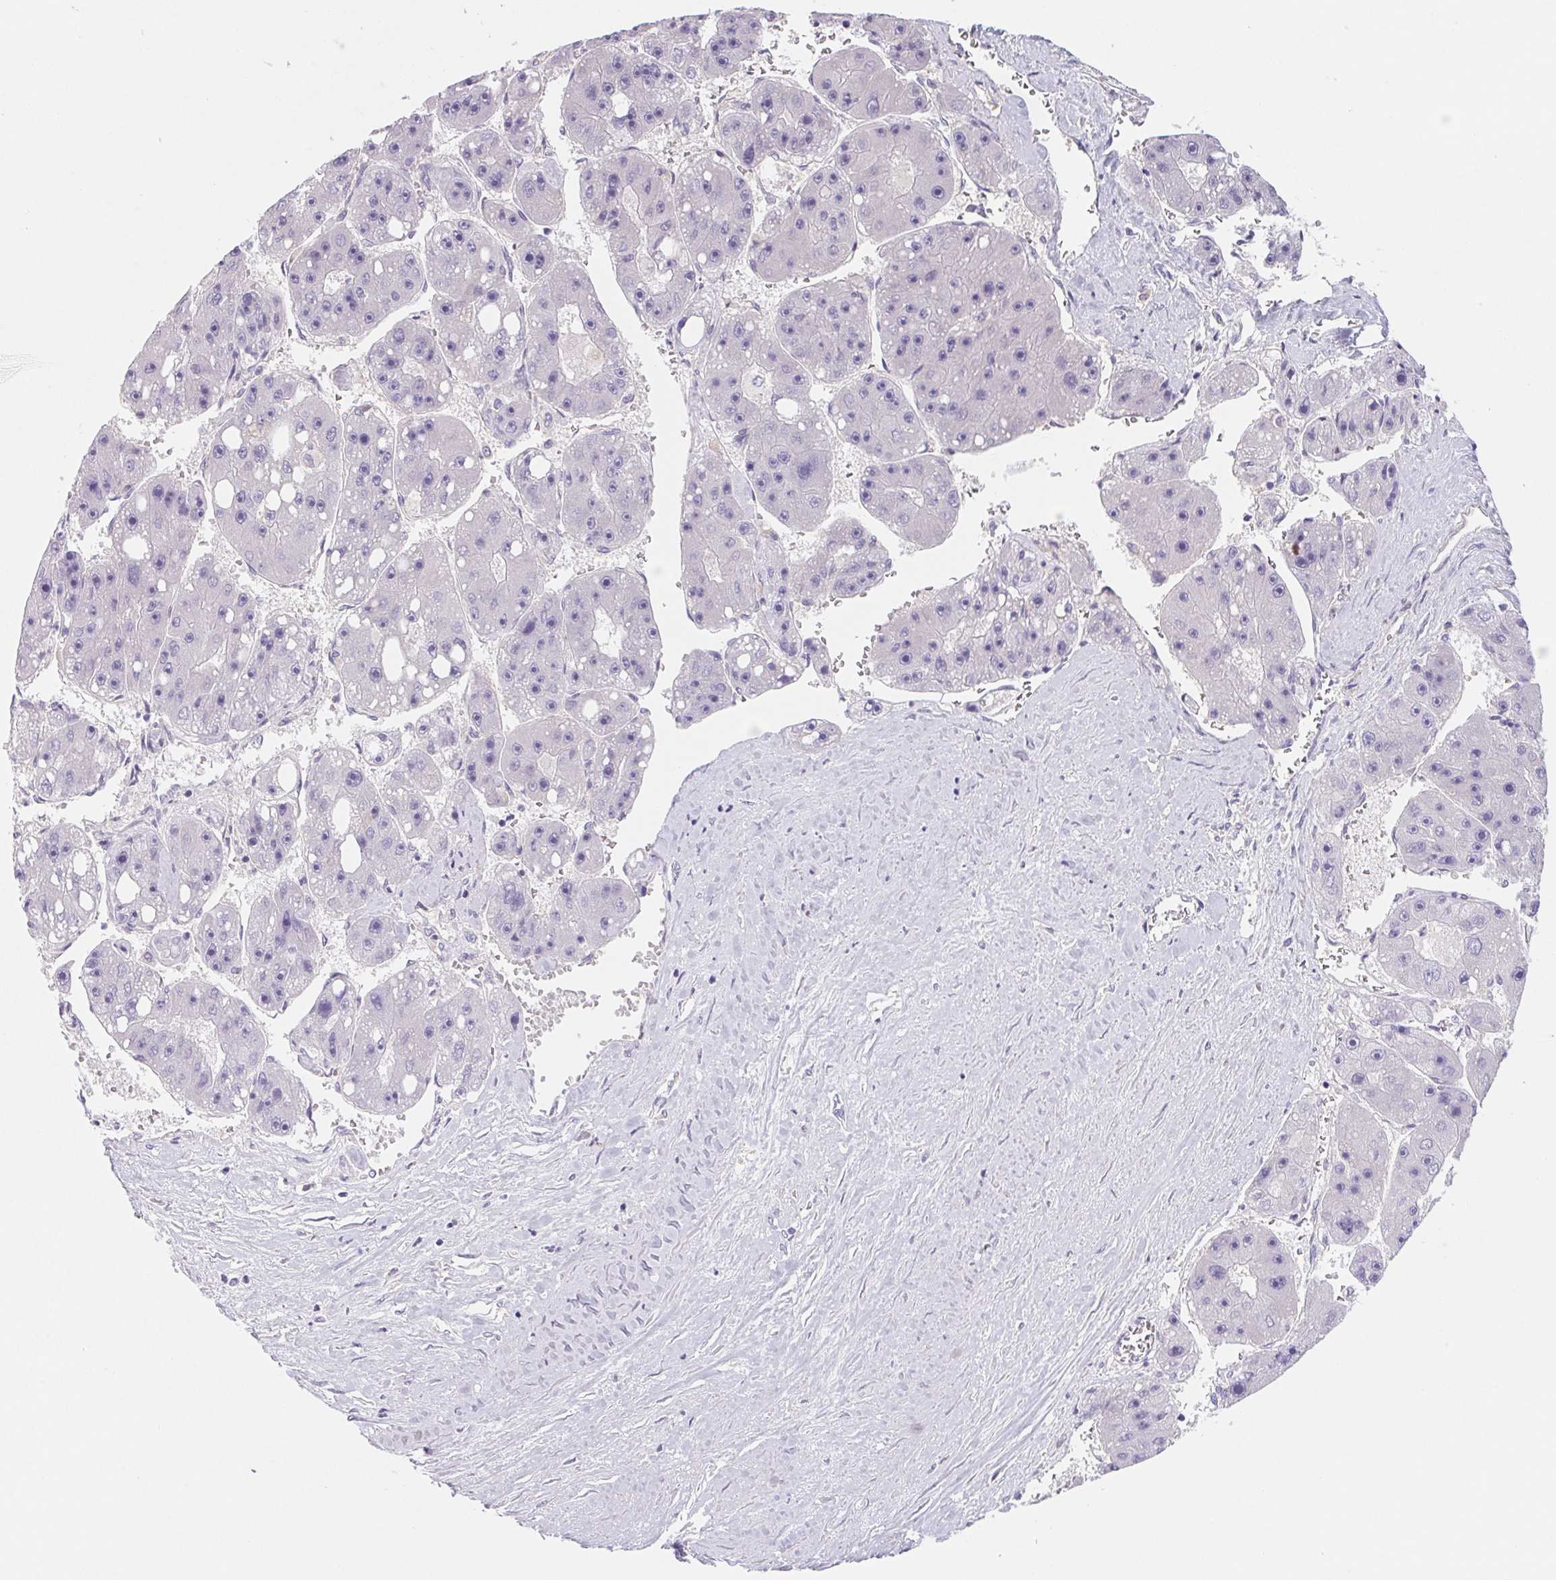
{"staining": {"intensity": "negative", "quantity": "none", "location": "none"}, "tissue": "liver cancer", "cell_type": "Tumor cells", "image_type": "cancer", "snomed": [{"axis": "morphology", "description": "Carcinoma, Hepatocellular, NOS"}, {"axis": "topography", "description": "Liver"}], "caption": "Tumor cells show no significant protein positivity in liver cancer (hepatocellular carcinoma). The staining is performed using DAB (3,3'-diaminobenzidine) brown chromogen with nuclei counter-stained in using hematoxylin.", "gene": "CTNND2", "patient": {"sex": "female", "age": 61}}